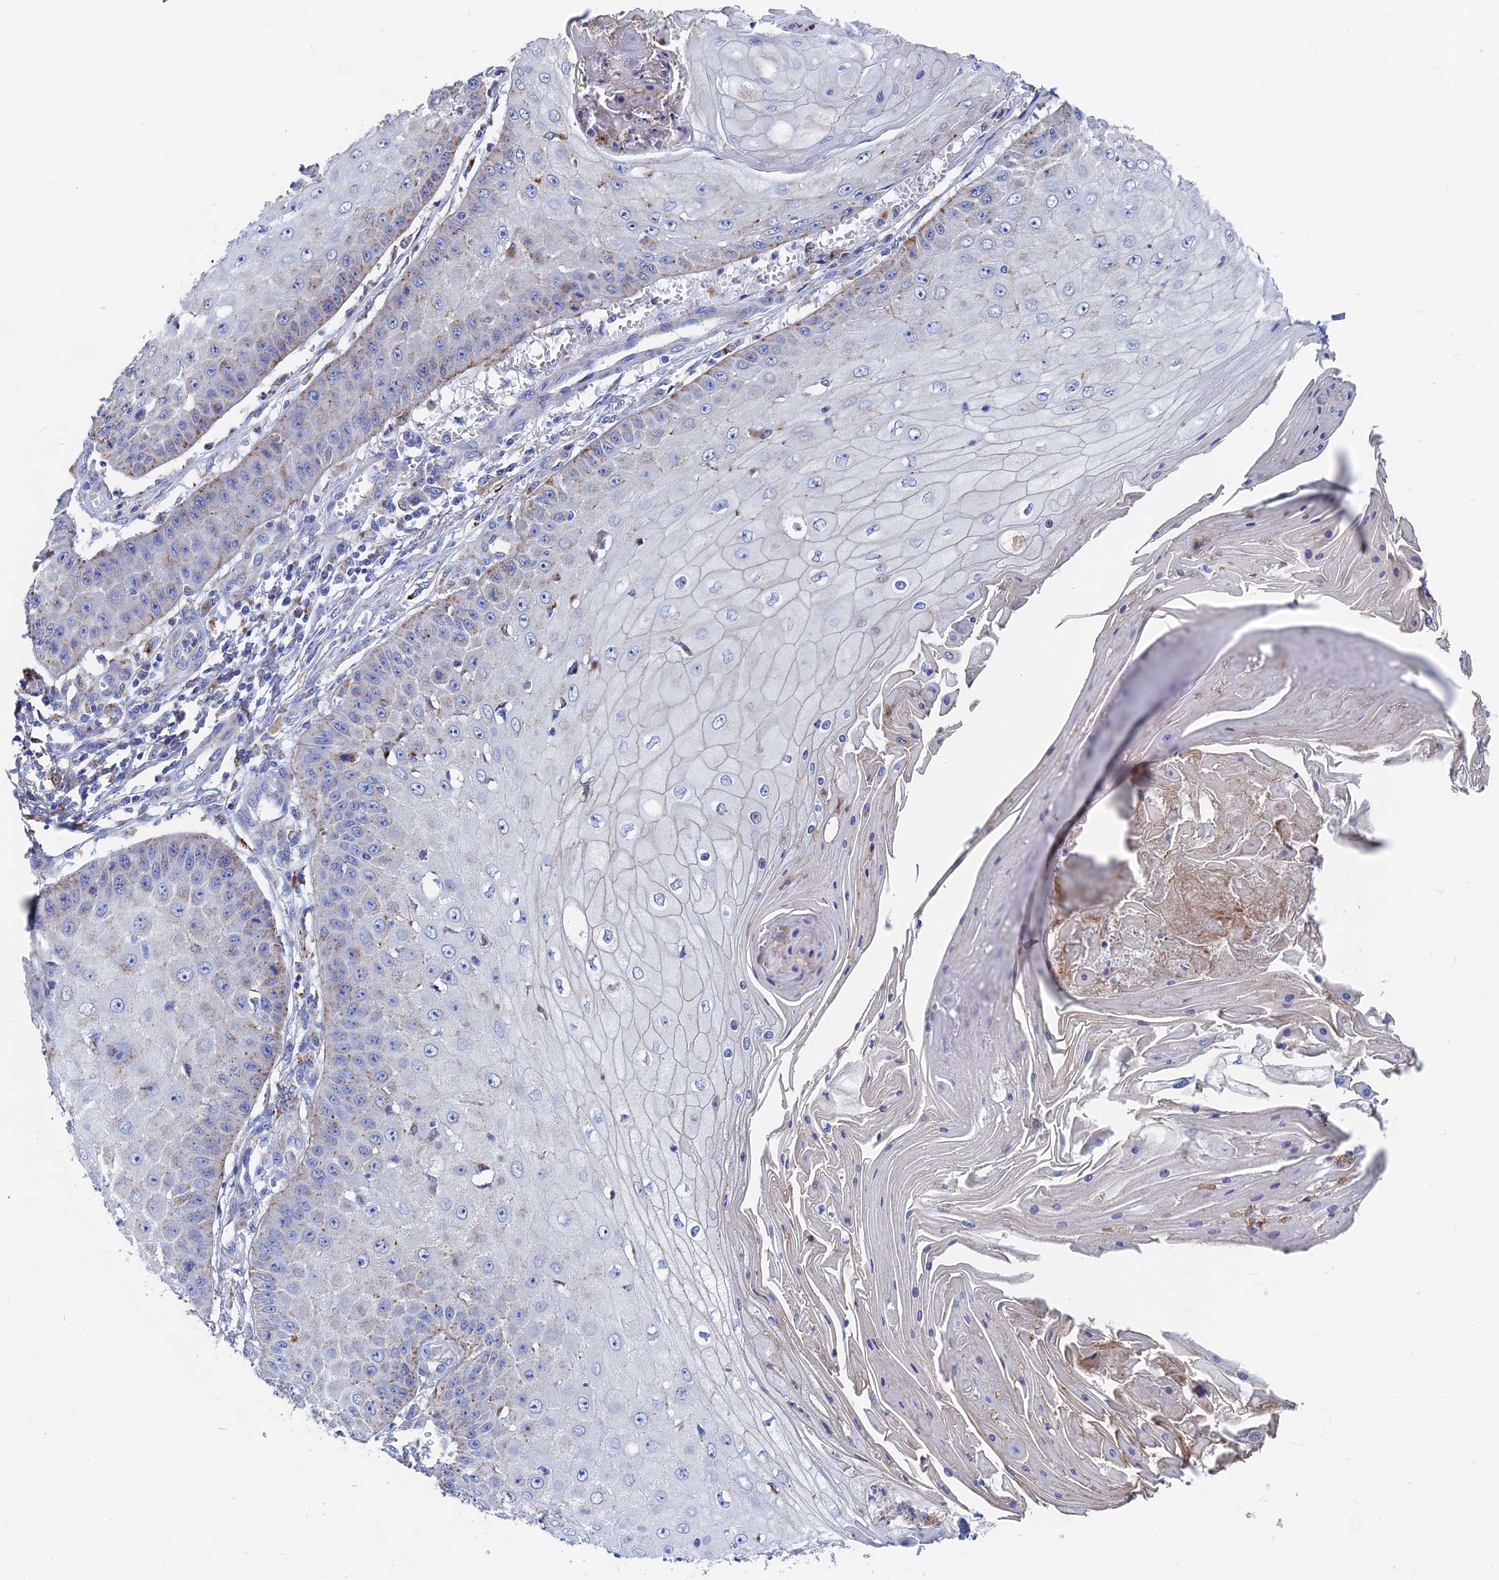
{"staining": {"intensity": "moderate", "quantity": "<25%", "location": "cytoplasmic/membranous"}, "tissue": "skin cancer", "cell_type": "Tumor cells", "image_type": "cancer", "snomed": [{"axis": "morphology", "description": "Squamous cell carcinoma, NOS"}, {"axis": "topography", "description": "Skin"}], "caption": "This is a photomicrograph of immunohistochemistry staining of skin cancer, which shows moderate positivity in the cytoplasmic/membranous of tumor cells.", "gene": "SPNS1", "patient": {"sex": "male", "age": 70}}